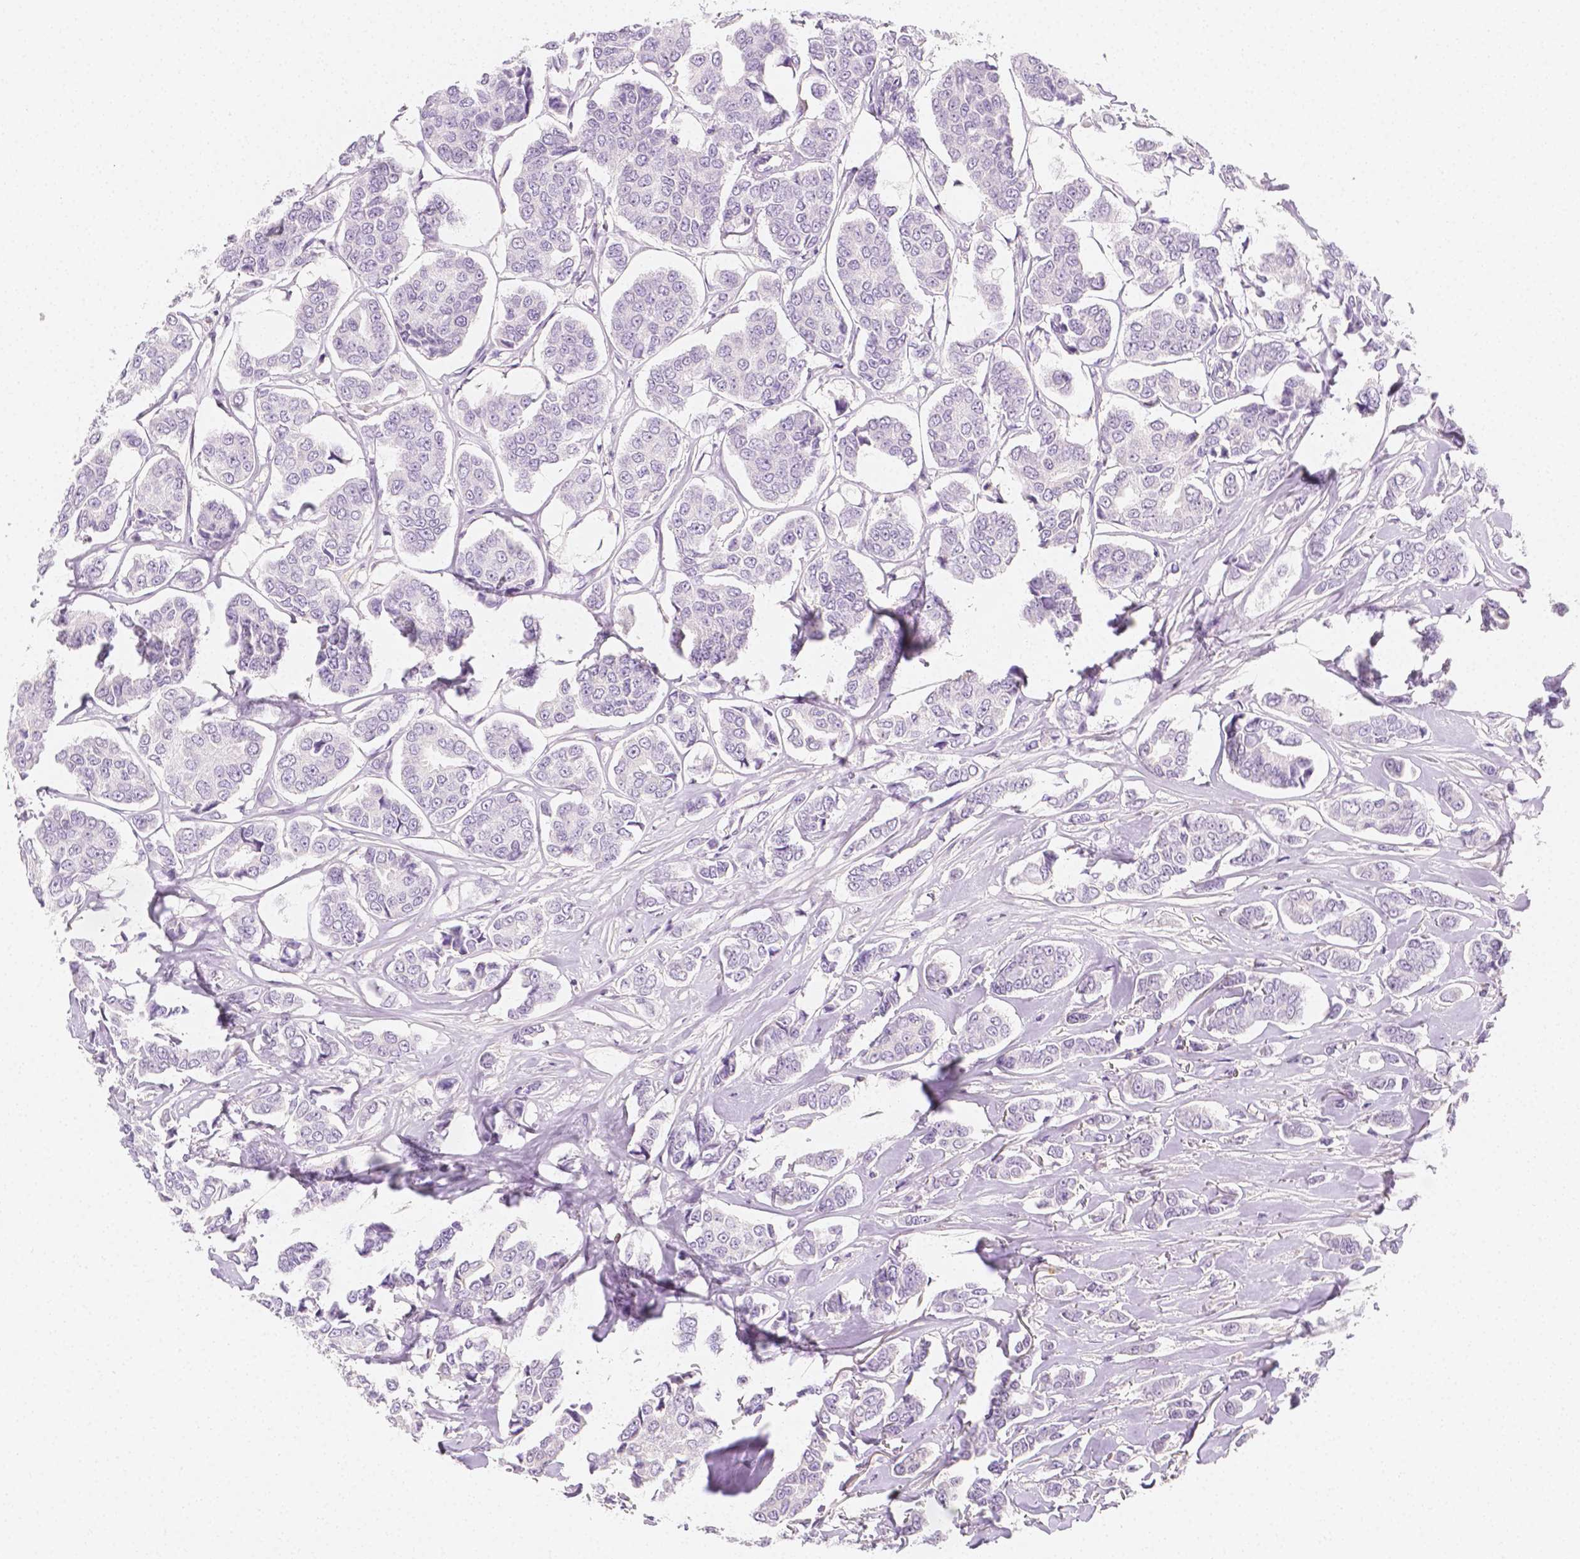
{"staining": {"intensity": "negative", "quantity": "none", "location": "none"}, "tissue": "breast cancer", "cell_type": "Tumor cells", "image_type": "cancer", "snomed": [{"axis": "morphology", "description": "Duct carcinoma"}, {"axis": "topography", "description": "Breast"}], "caption": "High magnification brightfield microscopy of invasive ductal carcinoma (breast) stained with DAB (3,3'-diaminobenzidine) (brown) and counterstained with hematoxylin (blue): tumor cells show no significant expression. Nuclei are stained in blue.", "gene": "SGTB", "patient": {"sex": "female", "age": 94}}